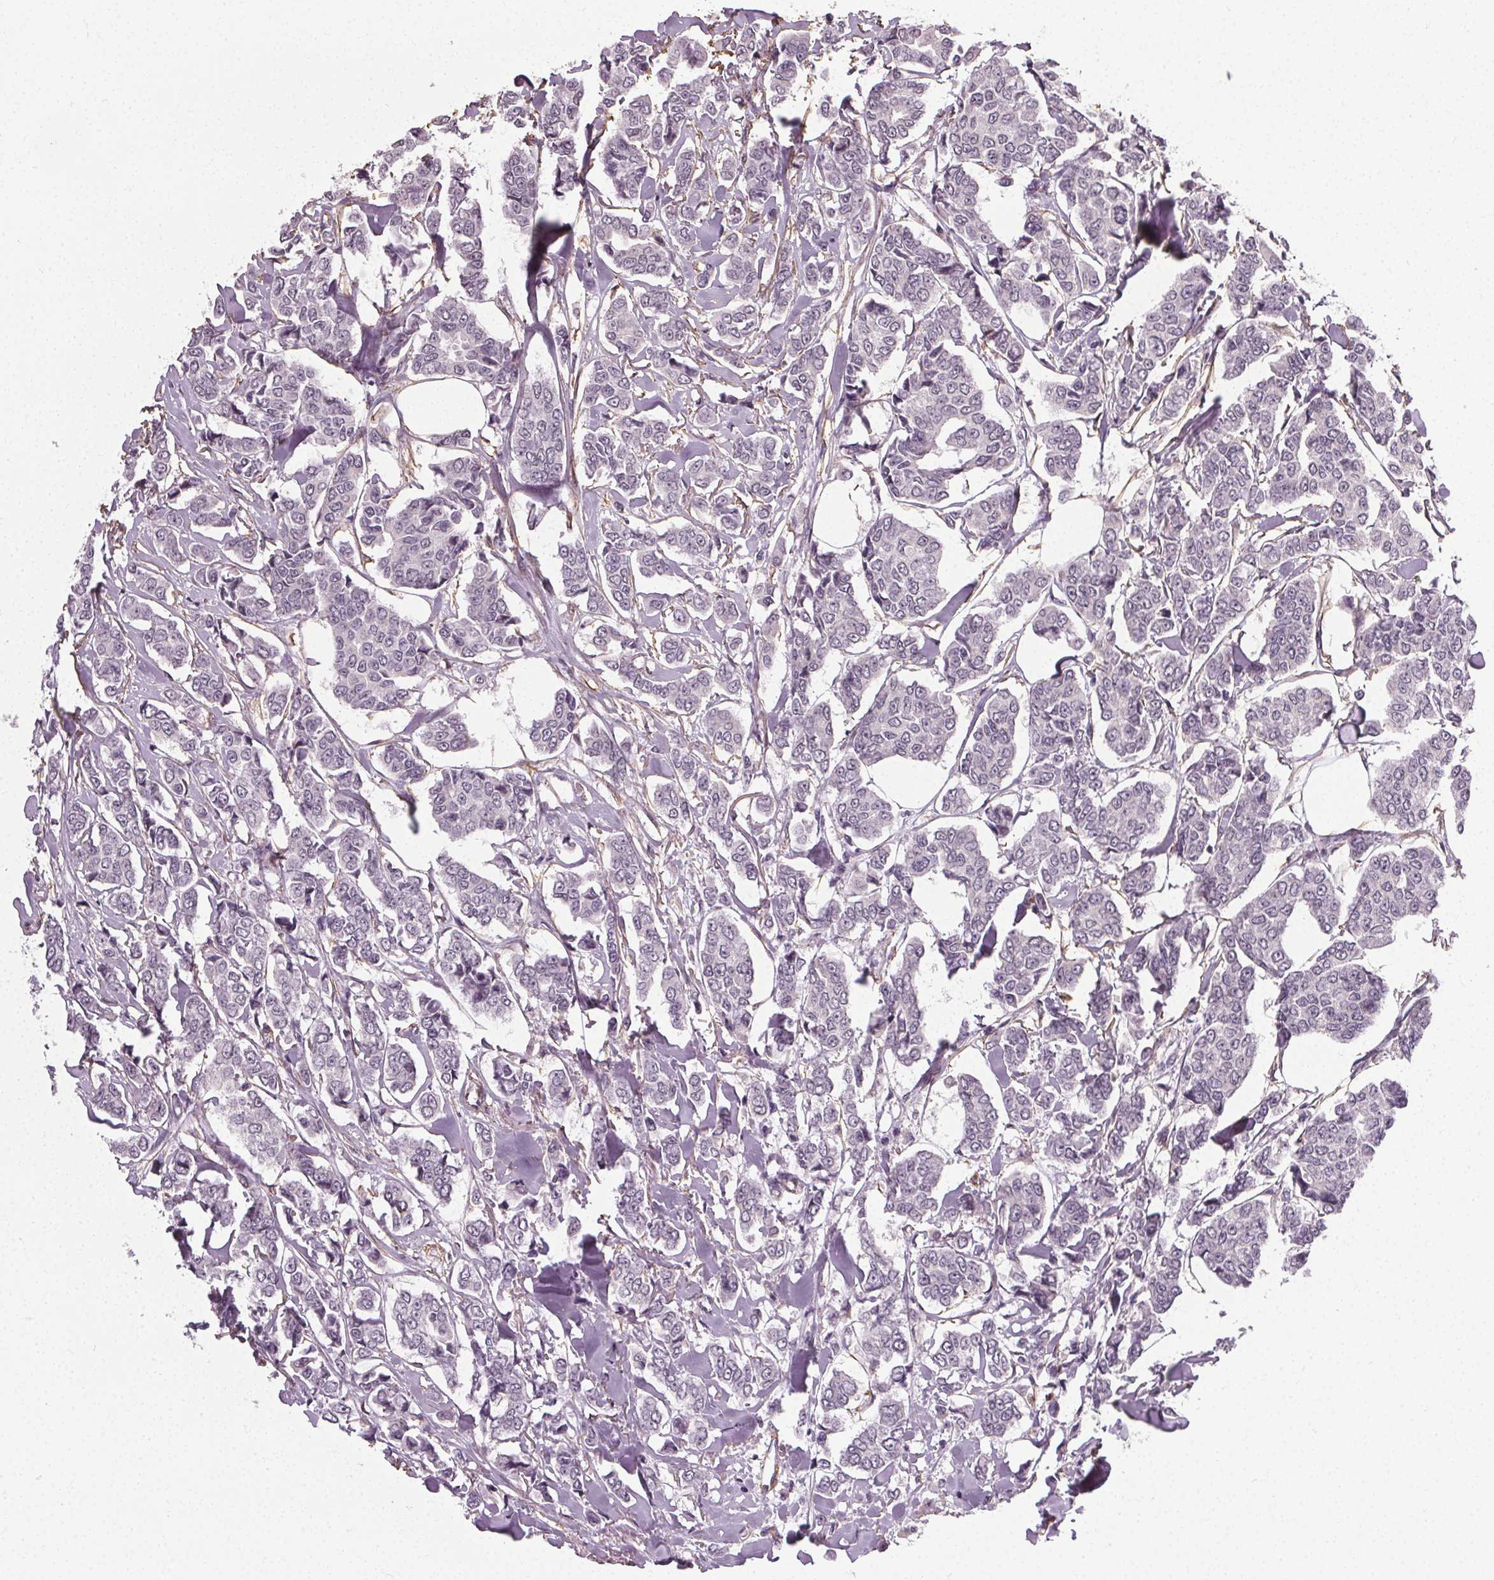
{"staining": {"intensity": "negative", "quantity": "none", "location": "none"}, "tissue": "breast cancer", "cell_type": "Tumor cells", "image_type": "cancer", "snomed": [{"axis": "morphology", "description": "Duct carcinoma"}, {"axis": "topography", "description": "Breast"}], "caption": "Intraductal carcinoma (breast) stained for a protein using immunohistochemistry (IHC) displays no expression tumor cells.", "gene": "PKP1", "patient": {"sex": "female", "age": 94}}